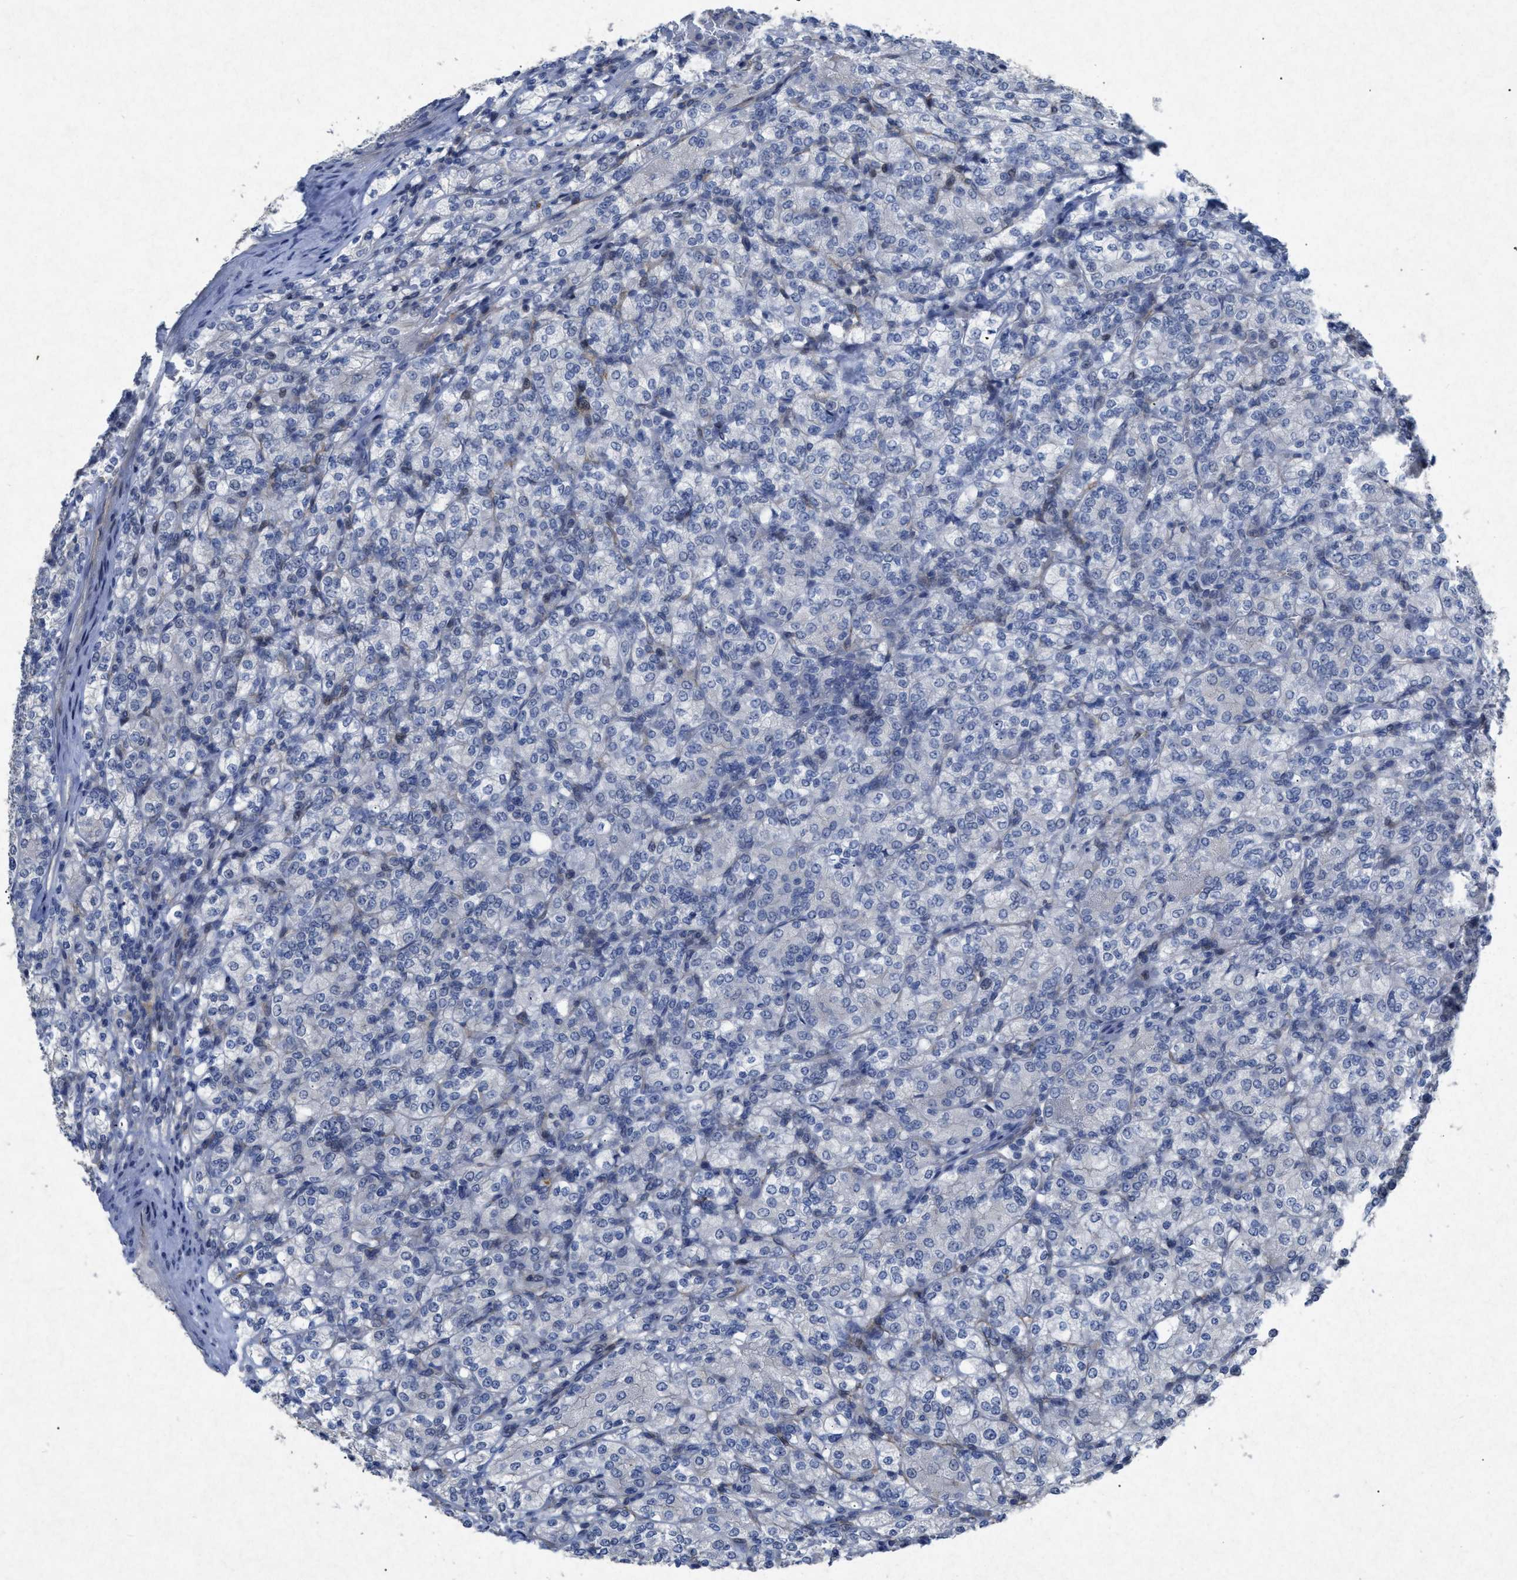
{"staining": {"intensity": "negative", "quantity": "none", "location": "none"}, "tissue": "renal cancer", "cell_type": "Tumor cells", "image_type": "cancer", "snomed": [{"axis": "morphology", "description": "Adenocarcinoma, NOS"}, {"axis": "topography", "description": "Kidney"}], "caption": "Immunohistochemistry (IHC) of renal adenocarcinoma exhibits no staining in tumor cells. (DAB (3,3'-diaminobenzidine) immunohistochemistry with hematoxylin counter stain).", "gene": "PDGFRA", "patient": {"sex": "male", "age": 77}}